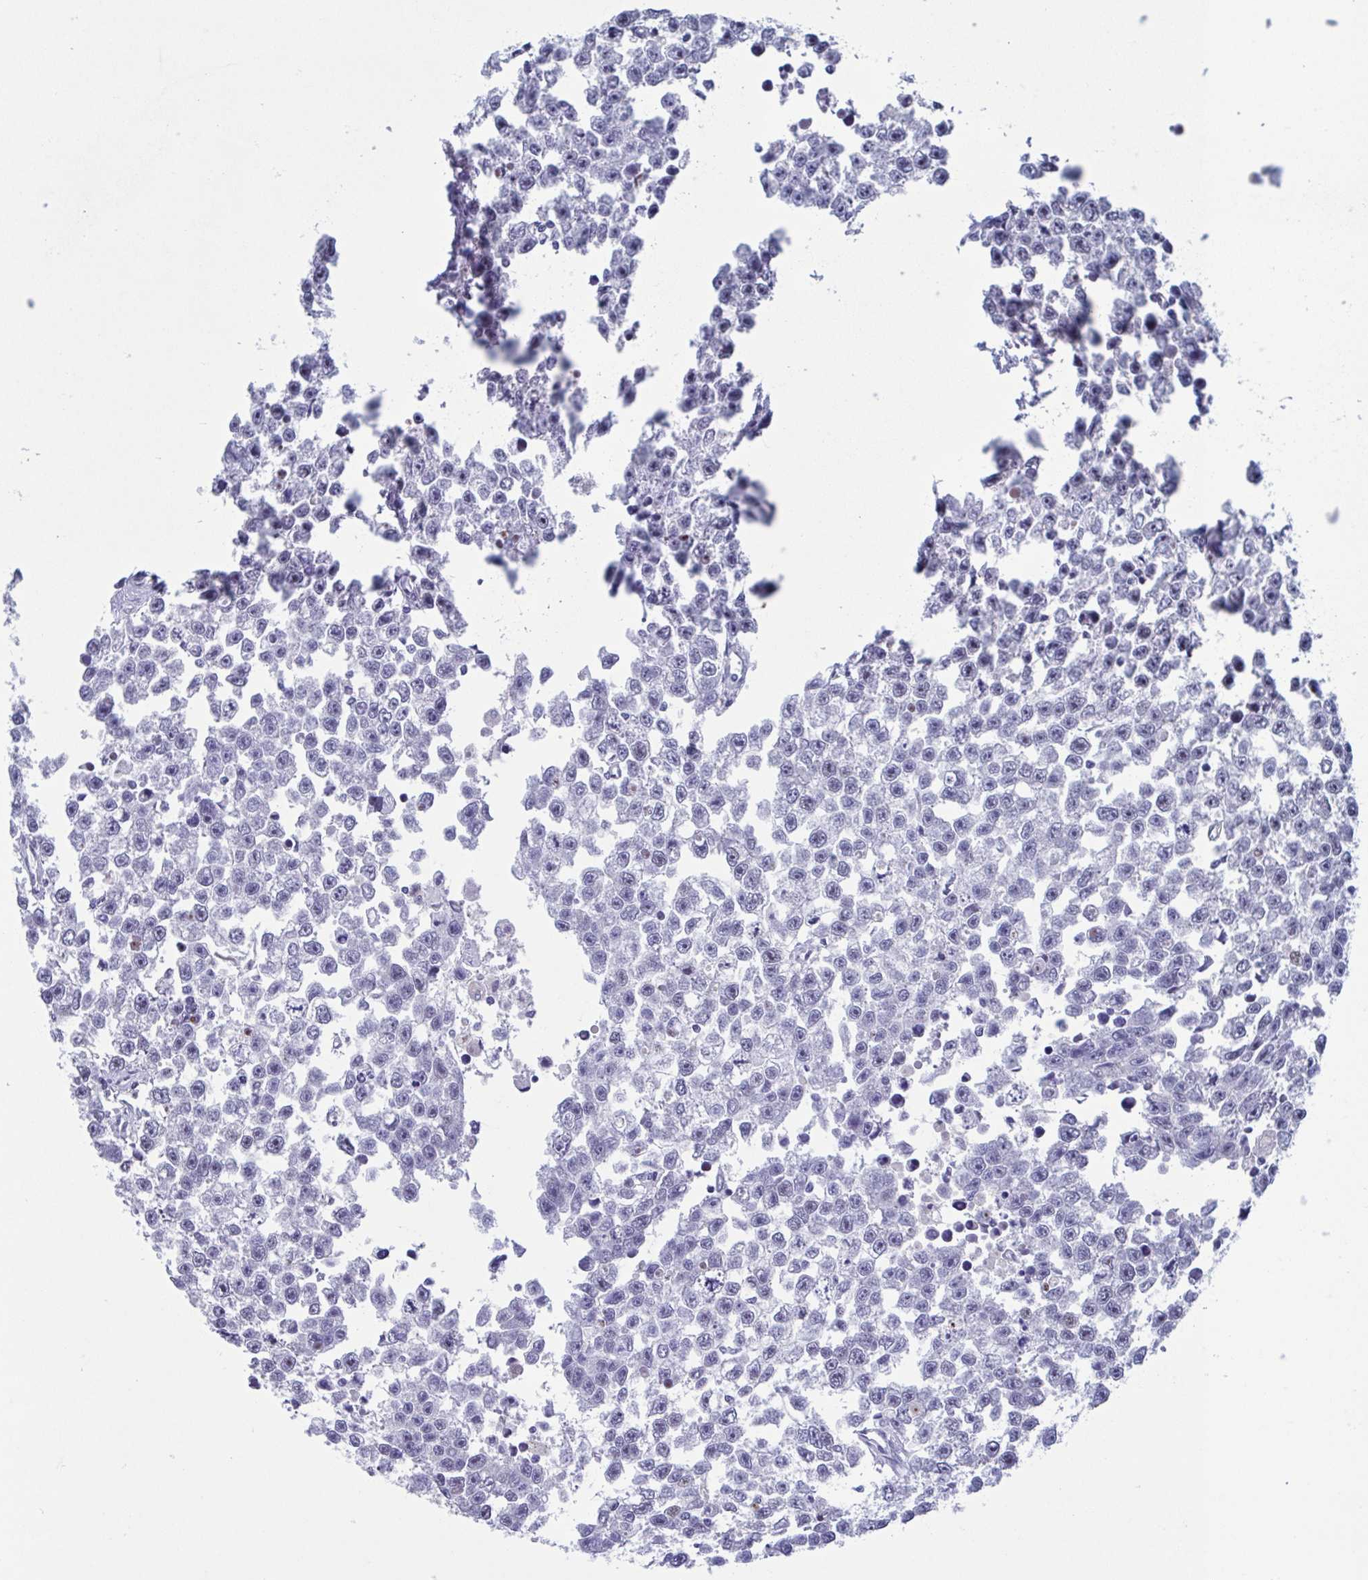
{"staining": {"intensity": "negative", "quantity": "none", "location": "none"}, "tissue": "testis cancer", "cell_type": "Tumor cells", "image_type": "cancer", "snomed": [{"axis": "morphology", "description": "Seminoma, NOS"}, {"axis": "topography", "description": "Testis"}], "caption": "Immunohistochemical staining of human testis cancer displays no significant expression in tumor cells.", "gene": "PERM1", "patient": {"sex": "male", "age": 26}}